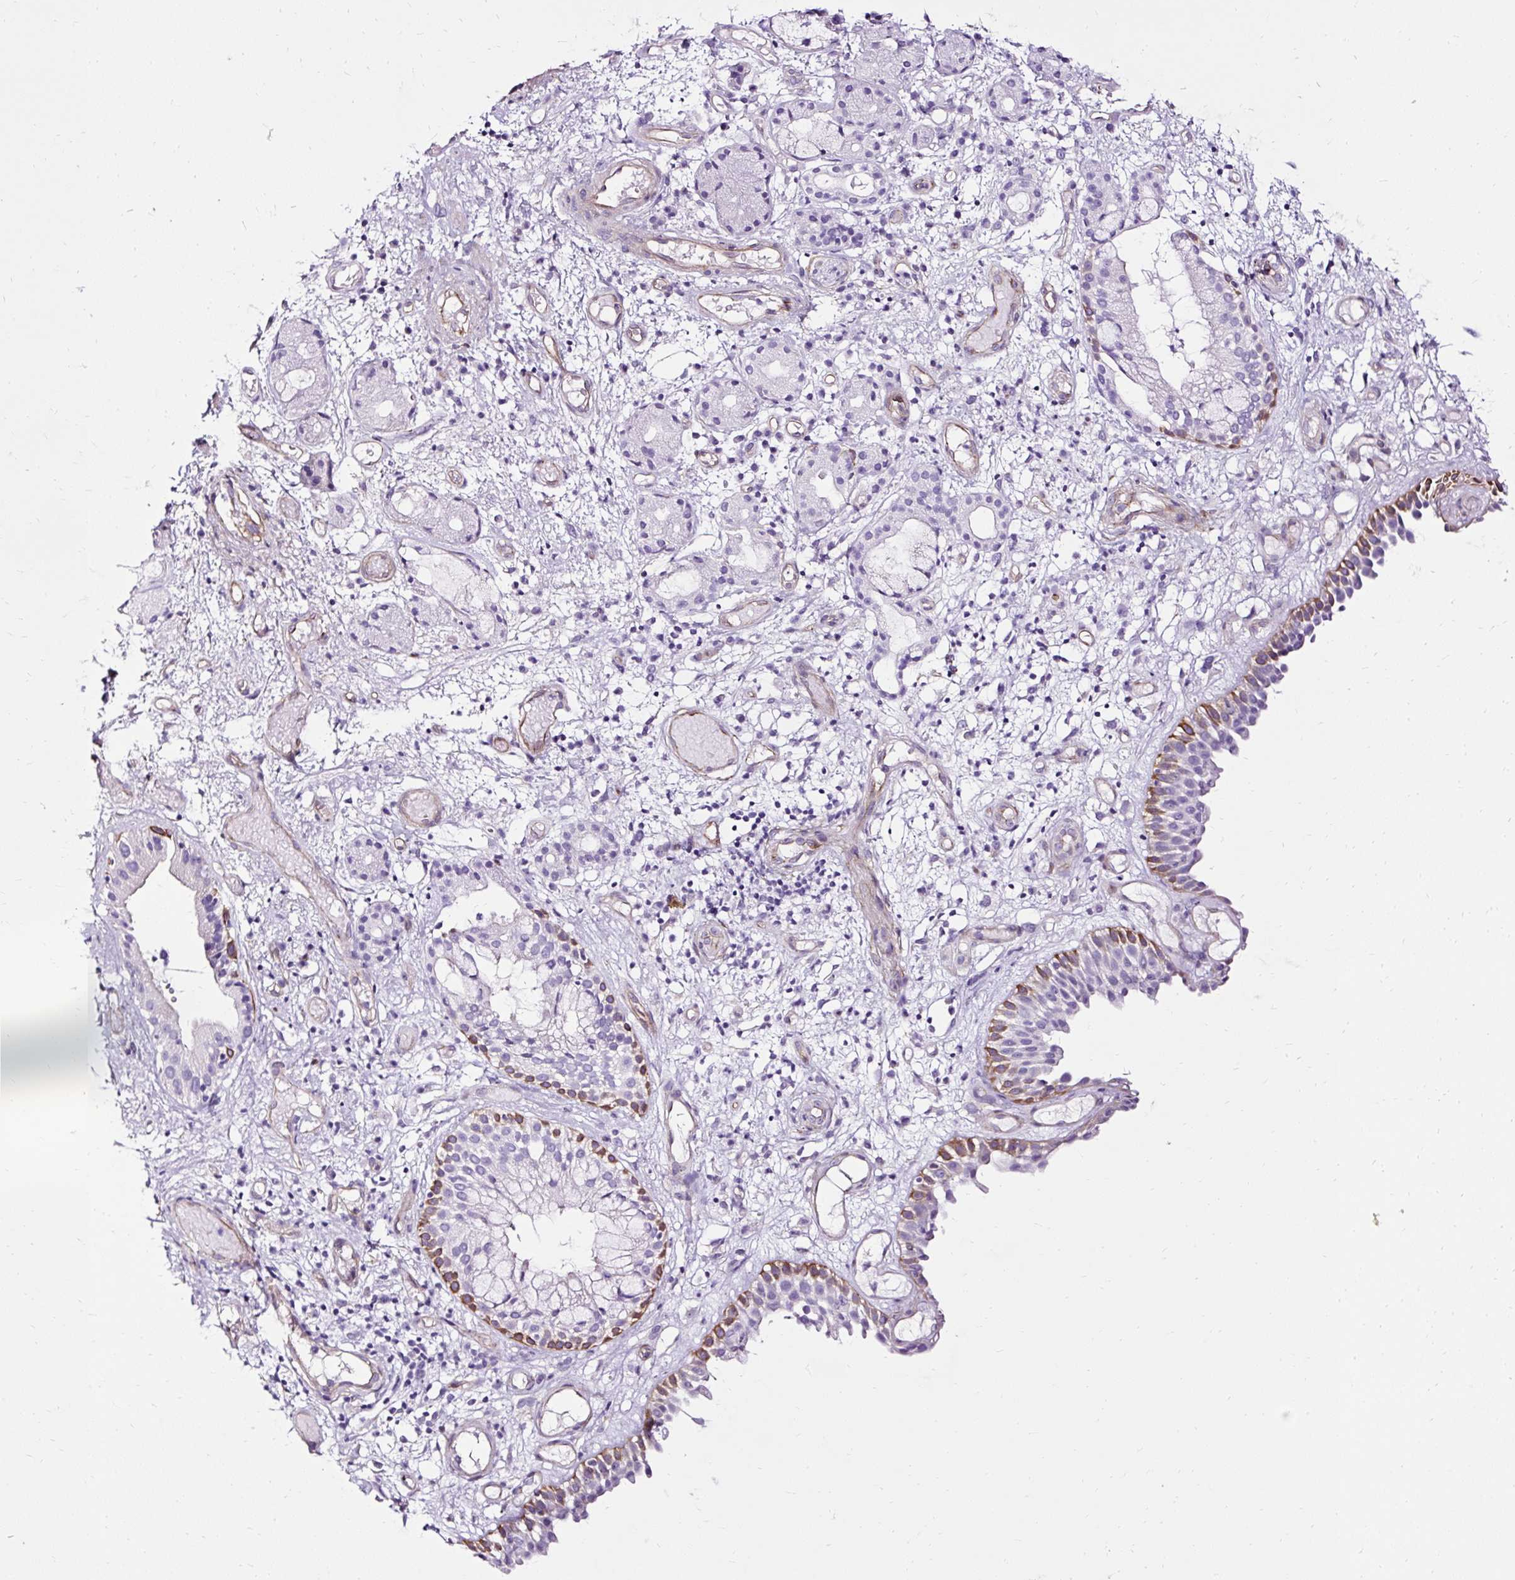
{"staining": {"intensity": "moderate", "quantity": "<25%", "location": "cytoplasmic/membranous"}, "tissue": "nasopharynx", "cell_type": "Respiratory epithelial cells", "image_type": "normal", "snomed": [{"axis": "morphology", "description": "Normal tissue, NOS"}, {"axis": "morphology", "description": "Inflammation, NOS"}, {"axis": "topography", "description": "Nasopharynx"}], "caption": "Nasopharynx stained with DAB immunohistochemistry displays low levels of moderate cytoplasmic/membranous staining in about <25% of respiratory epithelial cells.", "gene": "SLC7A8", "patient": {"sex": "male", "age": 54}}